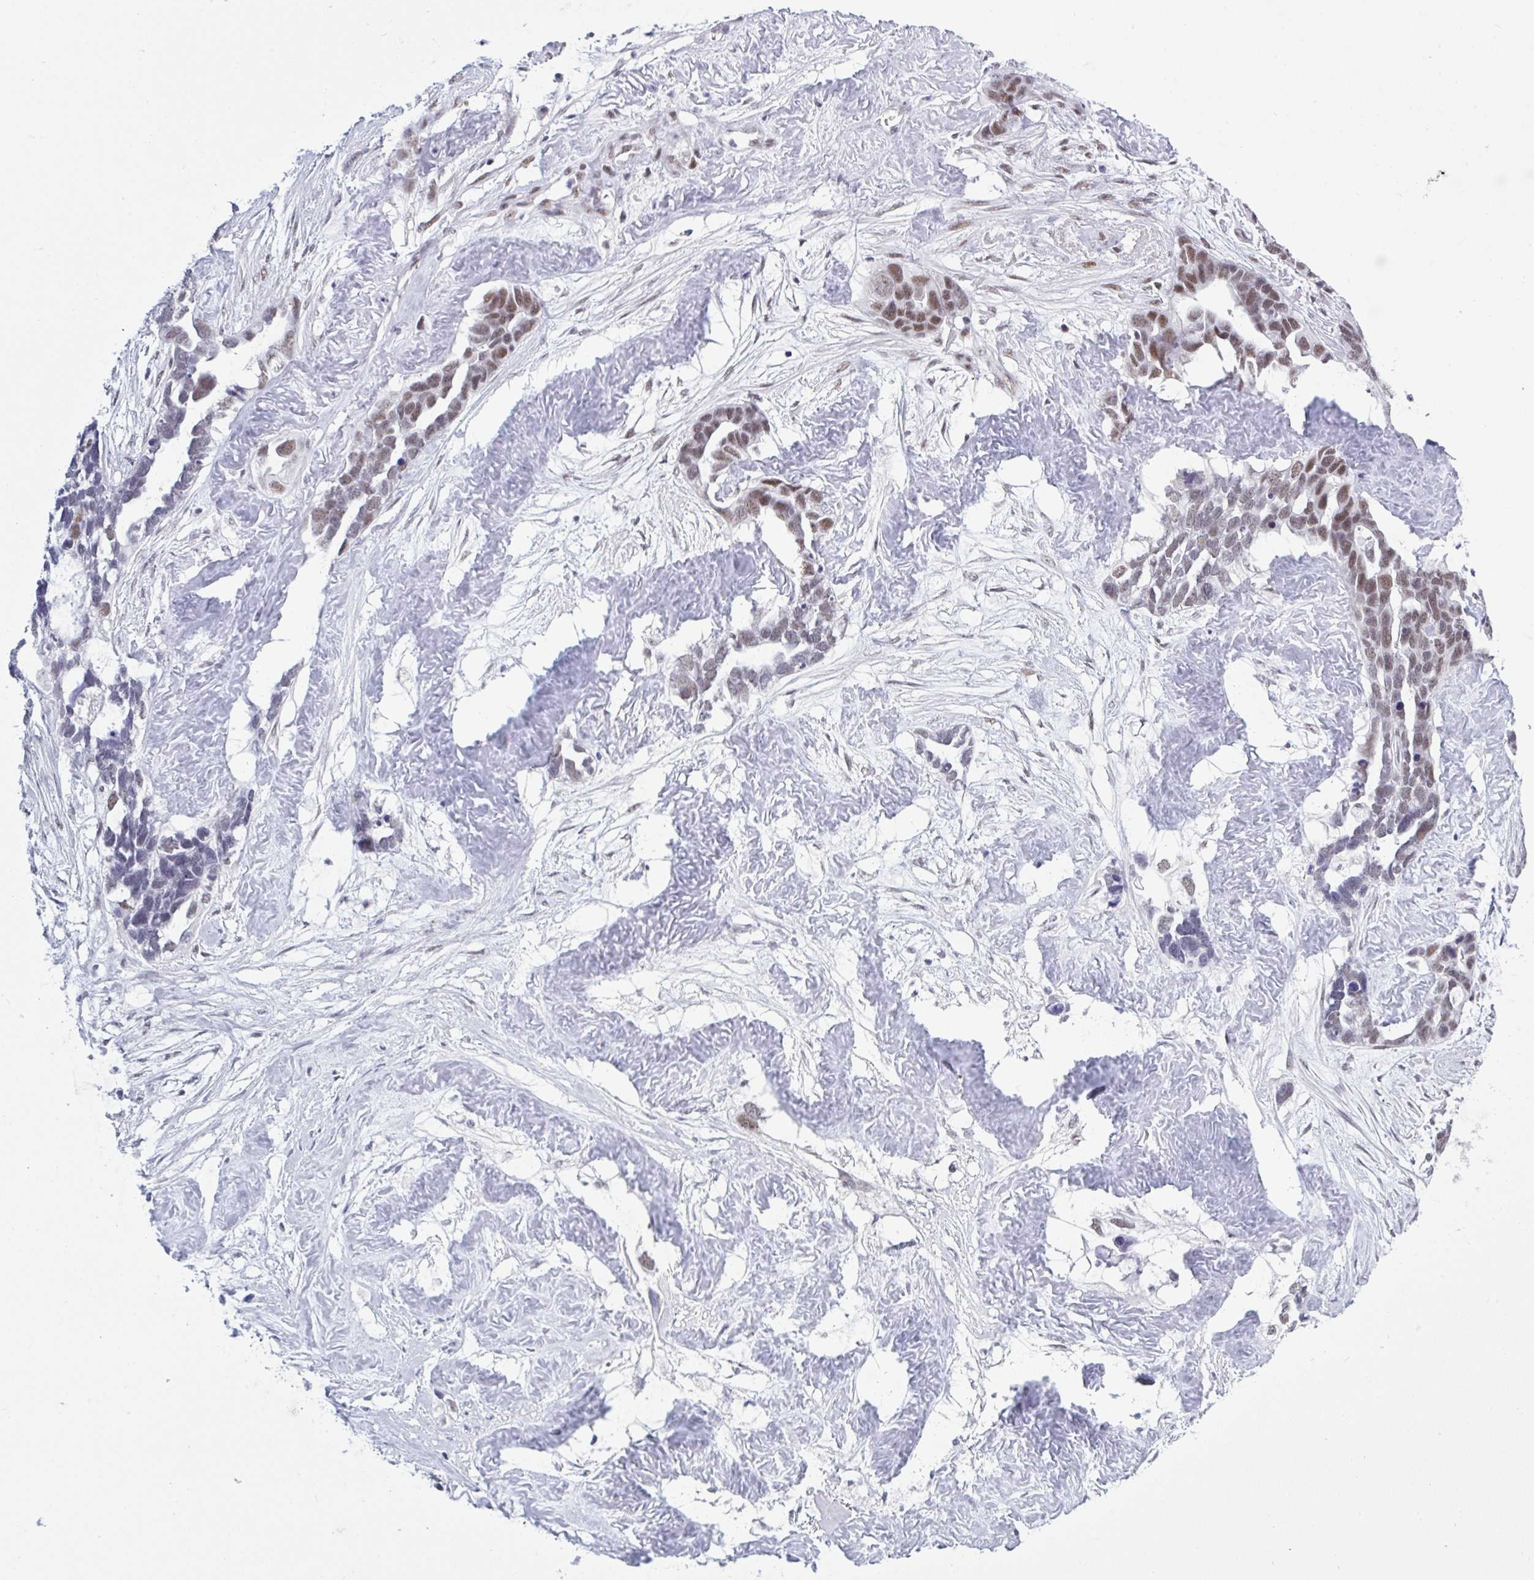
{"staining": {"intensity": "moderate", "quantity": "25%-75%", "location": "nuclear"}, "tissue": "ovarian cancer", "cell_type": "Tumor cells", "image_type": "cancer", "snomed": [{"axis": "morphology", "description": "Cystadenocarcinoma, serous, NOS"}, {"axis": "topography", "description": "Ovary"}], "caption": "A brown stain shows moderate nuclear expression of a protein in ovarian serous cystadenocarcinoma tumor cells.", "gene": "PPP1R10", "patient": {"sex": "female", "age": 54}}